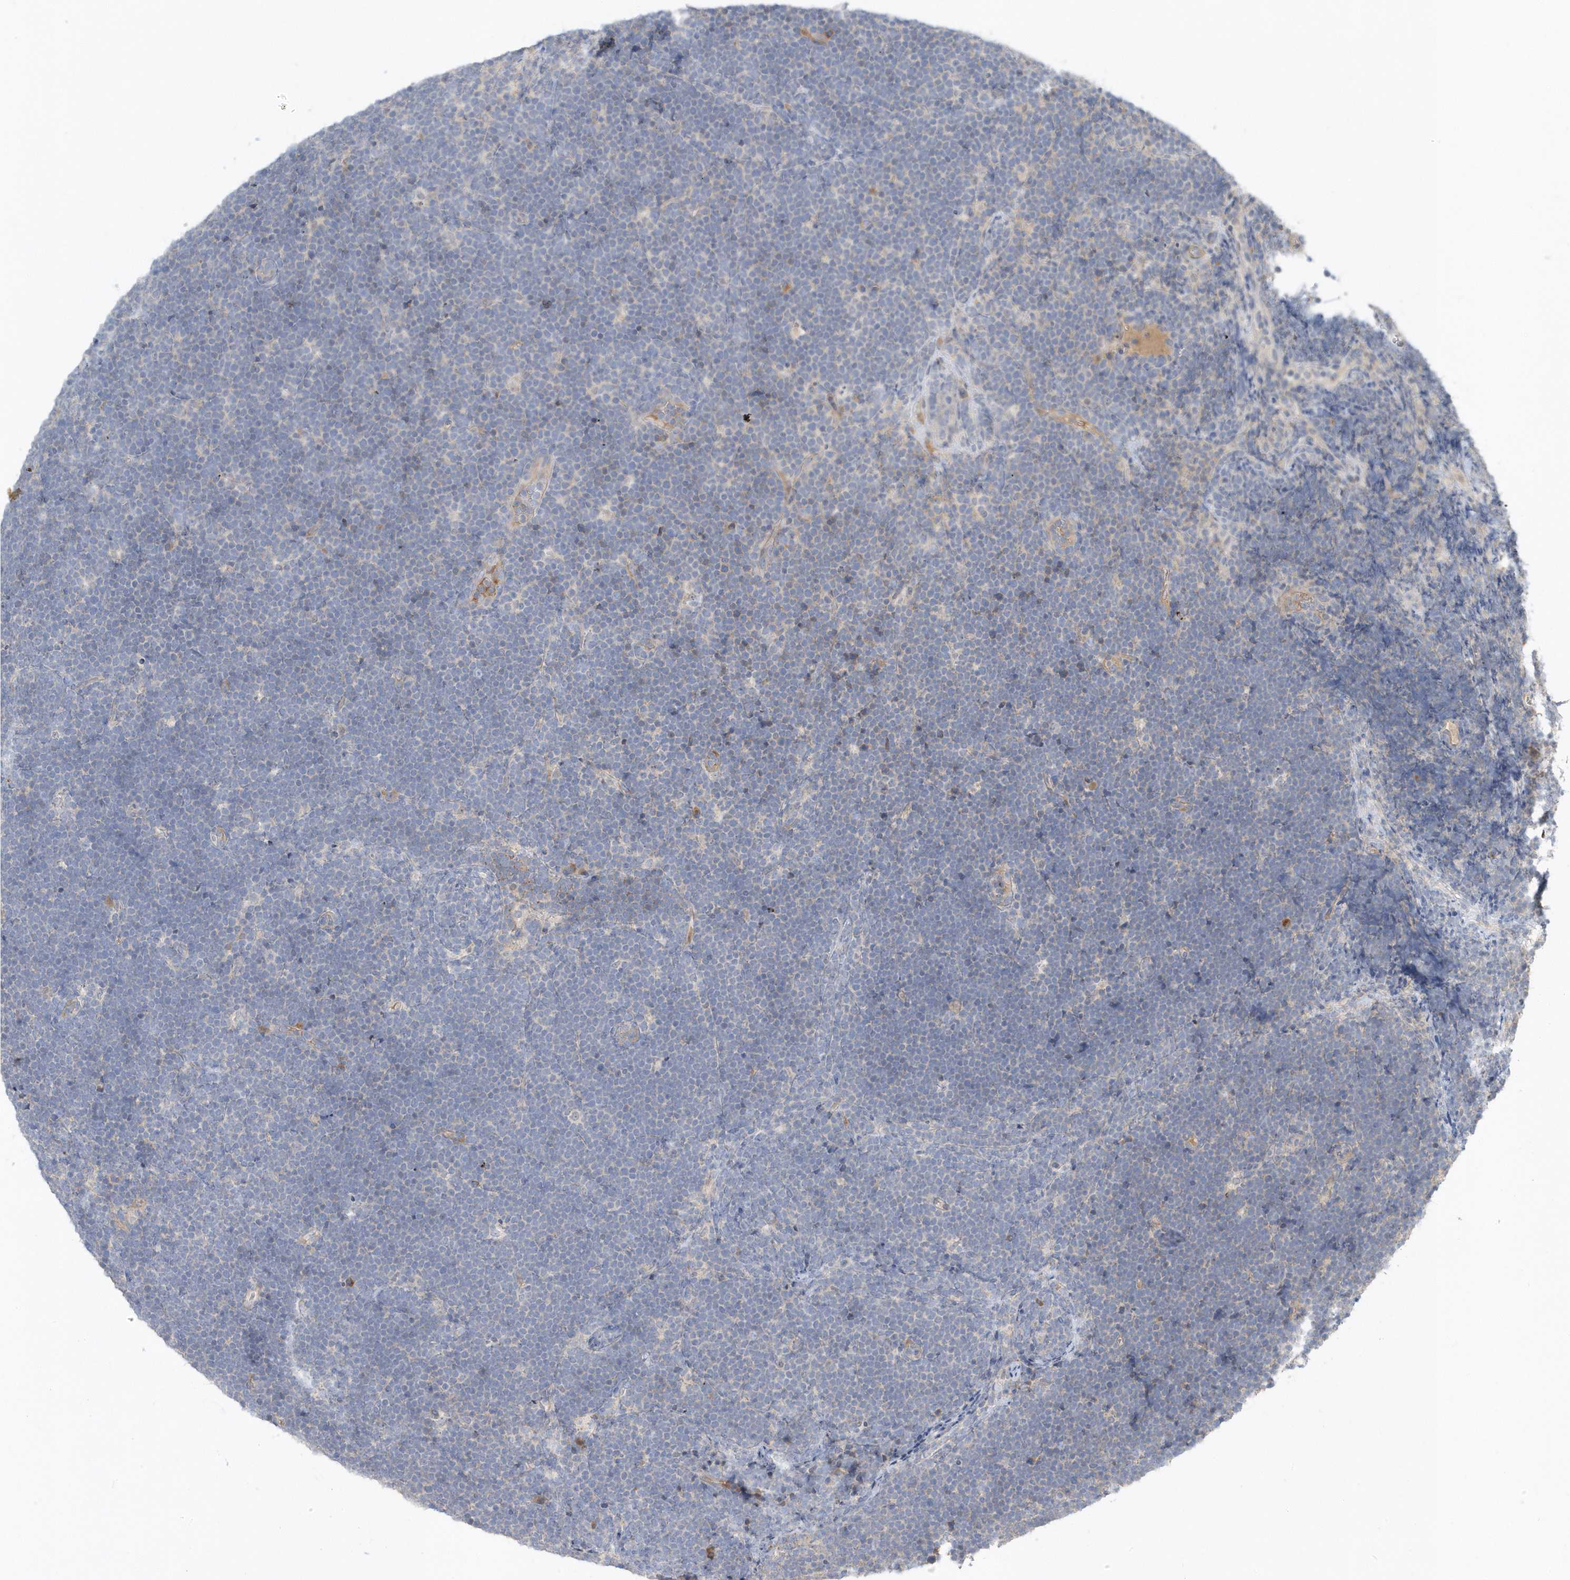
{"staining": {"intensity": "negative", "quantity": "none", "location": "none"}, "tissue": "lymphoma", "cell_type": "Tumor cells", "image_type": "cancer", "snomed": [{"axis": "morphology", "description": "Malignant lymphoma, non-Hodgkin's type, High grade"}, {"axis": "topography", "description": "Lymph node"}], "caption": "High magnification brightfield microscopy of lymphoma stained with DAB (brown) and counterstained with hematoxylin (blue): tumor cells show no significant staining.", "gene": "USP53", "patient": {"sex": "male", "age": 13}}